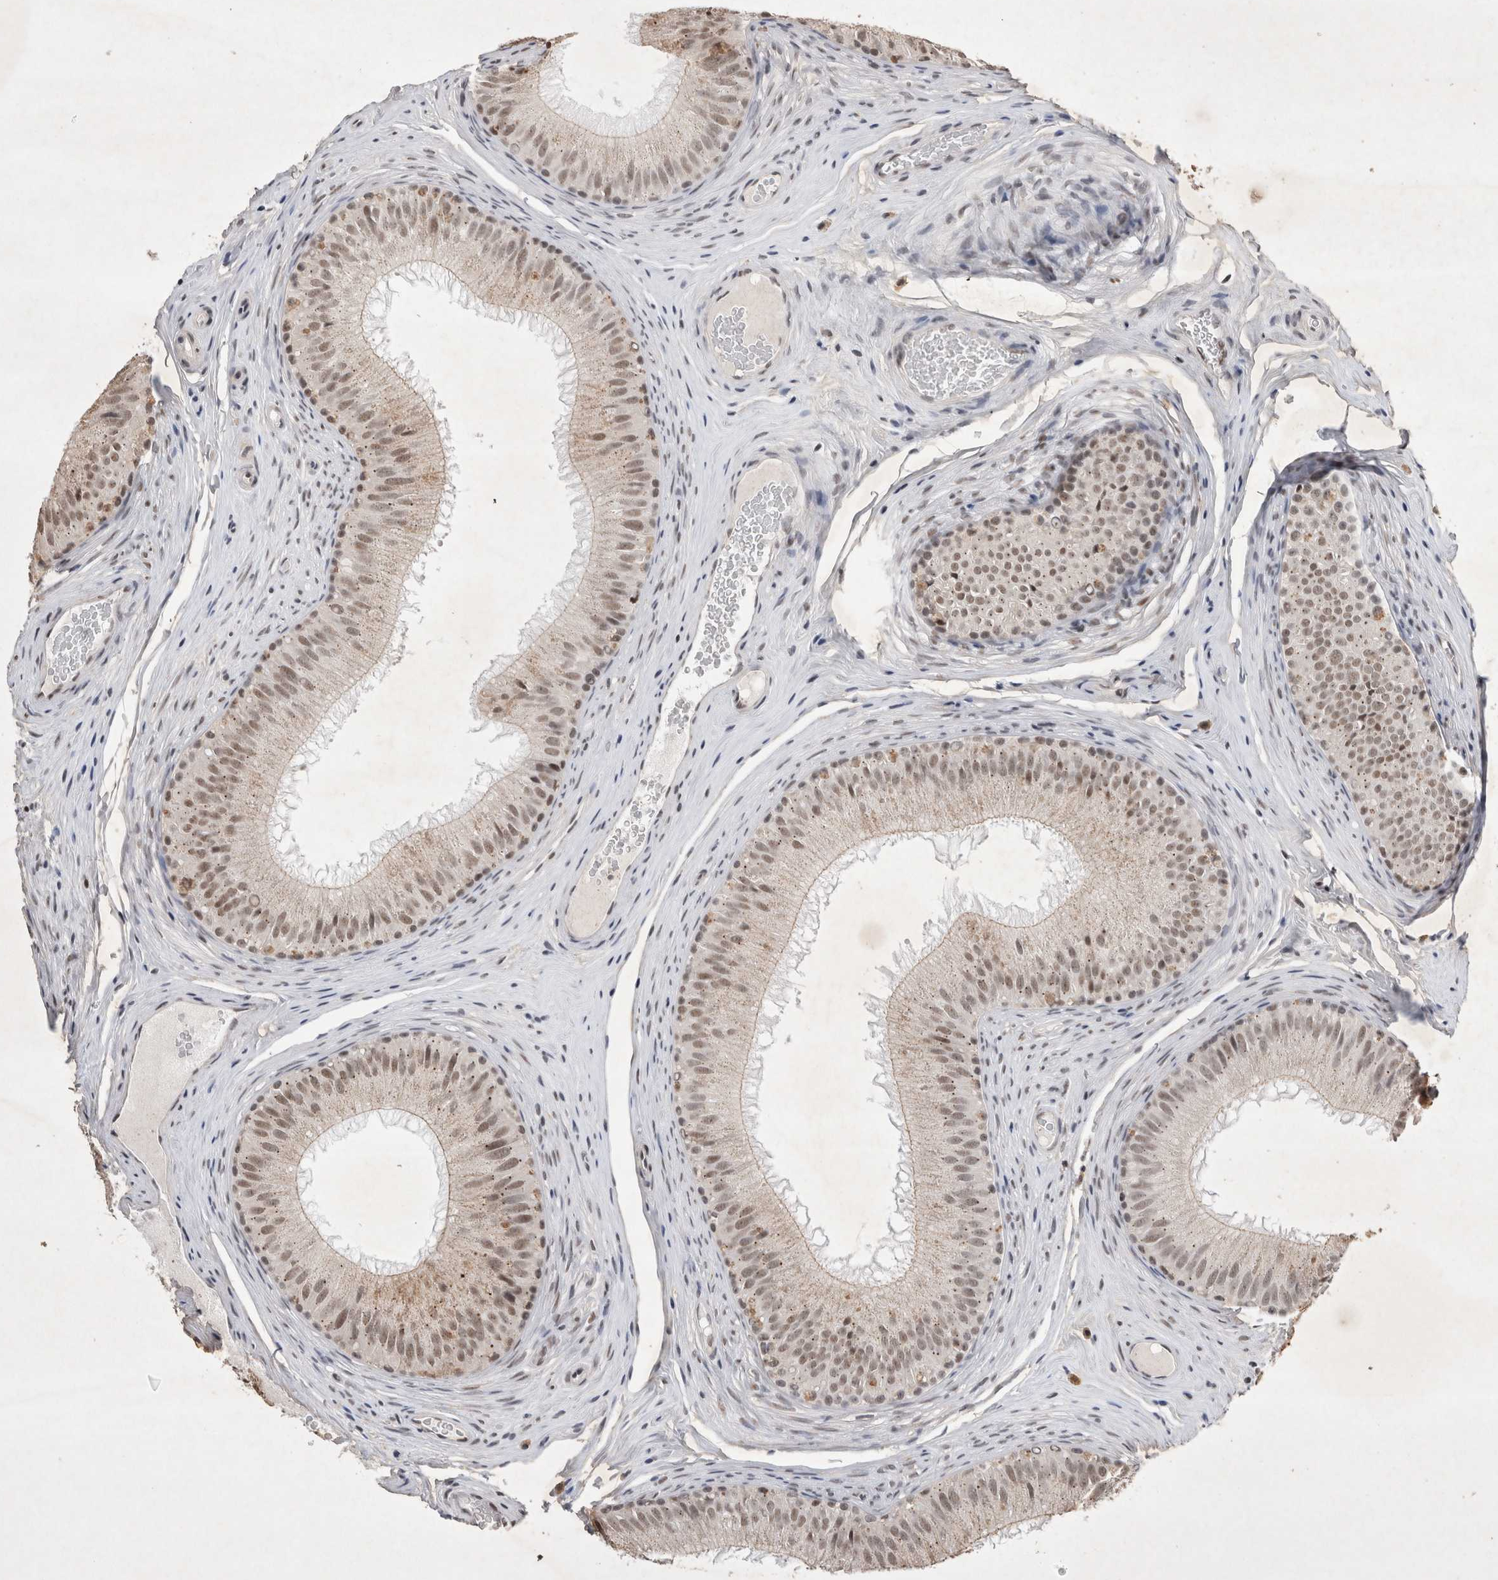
{"staining": {"intensity": "weak", "quantity": ">75%", "location": "cytoplasmic/membranous,nuclear"}, "tissue": "epididymis", "cell_type": "Glandular cells", "image_type": "normal", "snomed": [{"axis": "morphology", "description": "Normal tissue, NOS"}, {"axis": "topography", "description": "Epididymis"}], "caption": "DAB immunohistochemical staining of normal epididymis exhibits weak cytoplasmic/membranous,nuclear protein expression in about >75% of glandular cells.", "gene": "RBM6", "patient": {"sex": "male", "age": 32}}